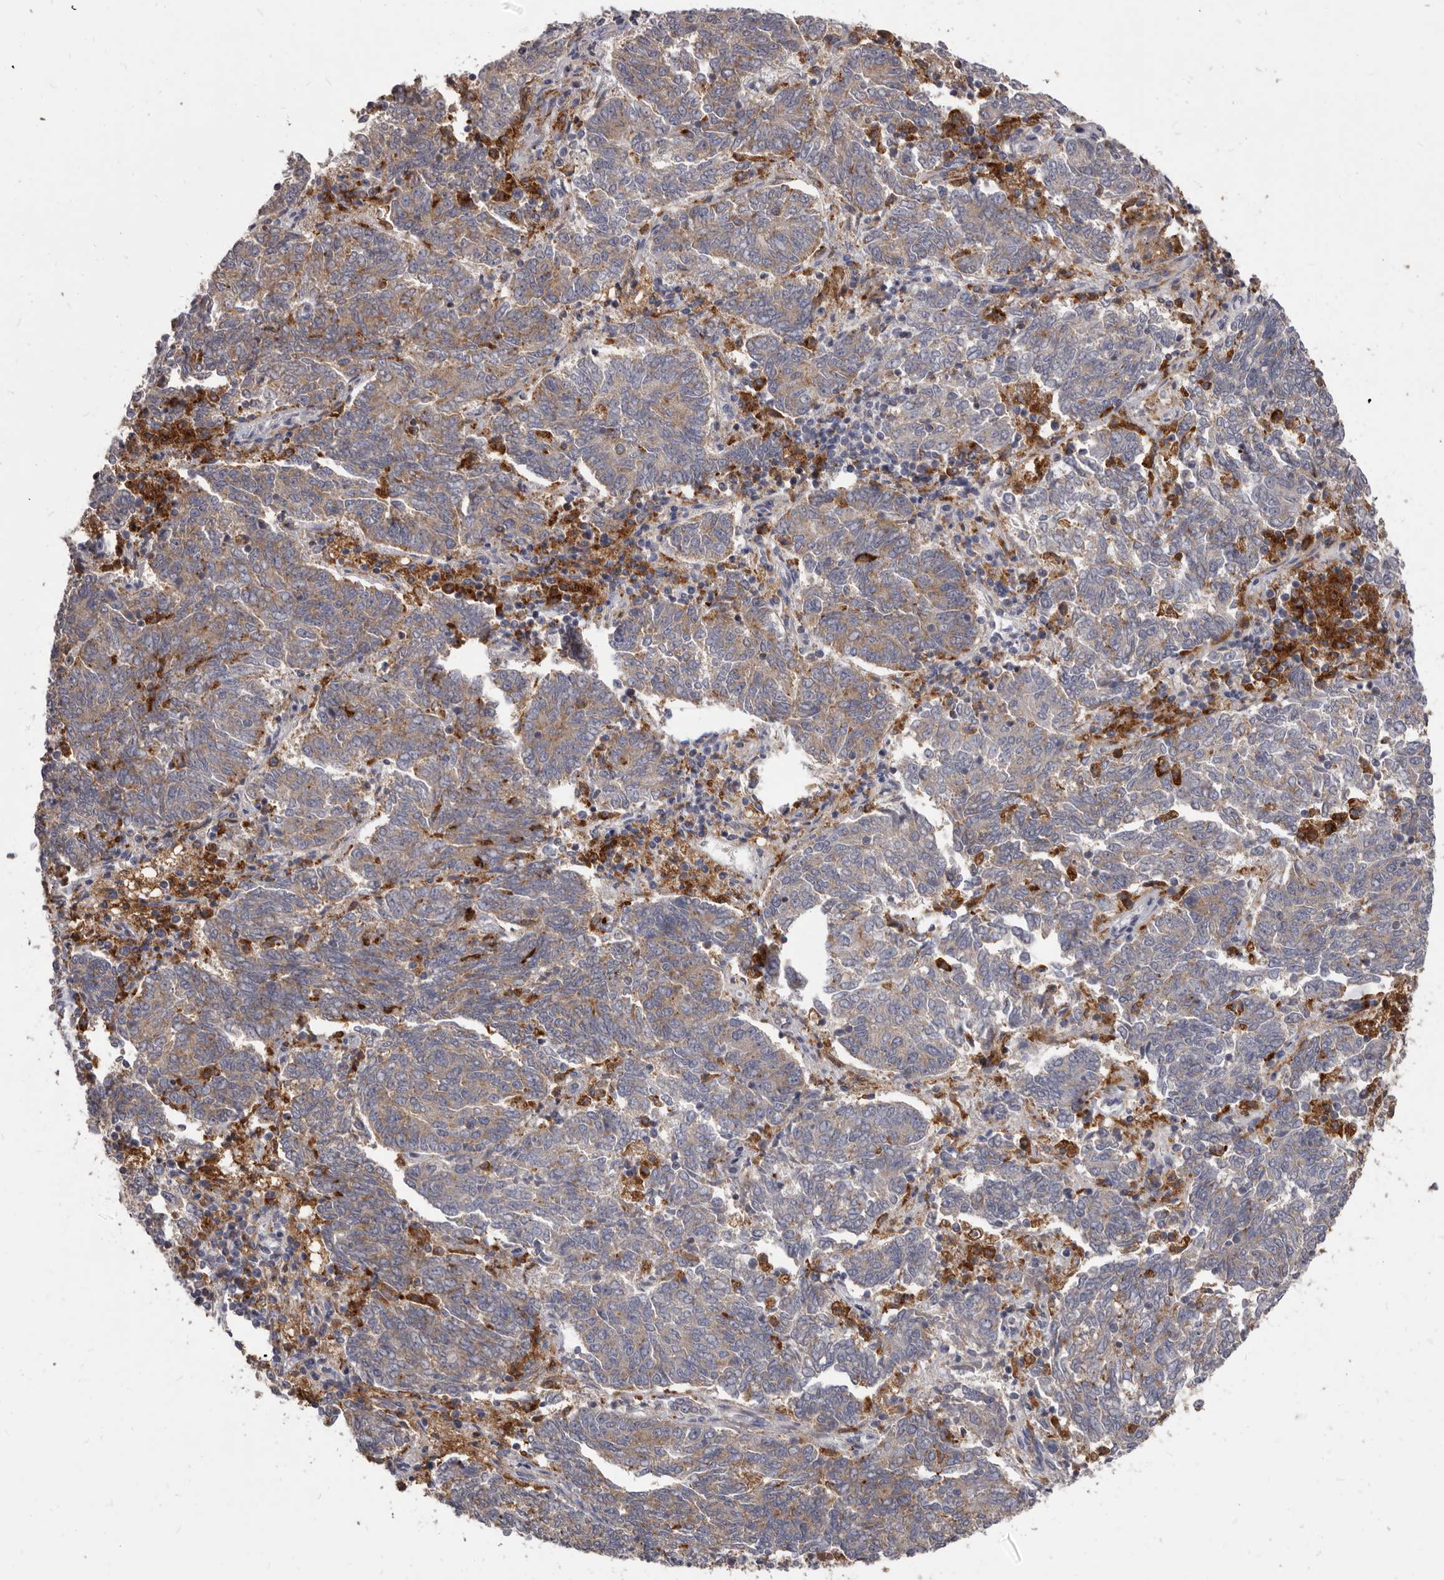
{"staining": {"intensity": "weak", "quantity": ">75%", "location": "cytoplasmic/membranous"}, "tissue": "endometrial cancer", "cell_type": "Tumor cells", "image_type": "cancer", "snomed": [{"axis": "morphology", "description": "Adenocarcinoma, NOS"}, {"axis": "topography", "description": "Endometrium"}], "caption": "Immunohistochemical staining of endometrial adenocarcinoma shows weak cytoplasmic/membranous protein staining in about >75% of tumor cells.", "gene": "PI4K2A", "patient": {"sex": "female", "age": 80}}